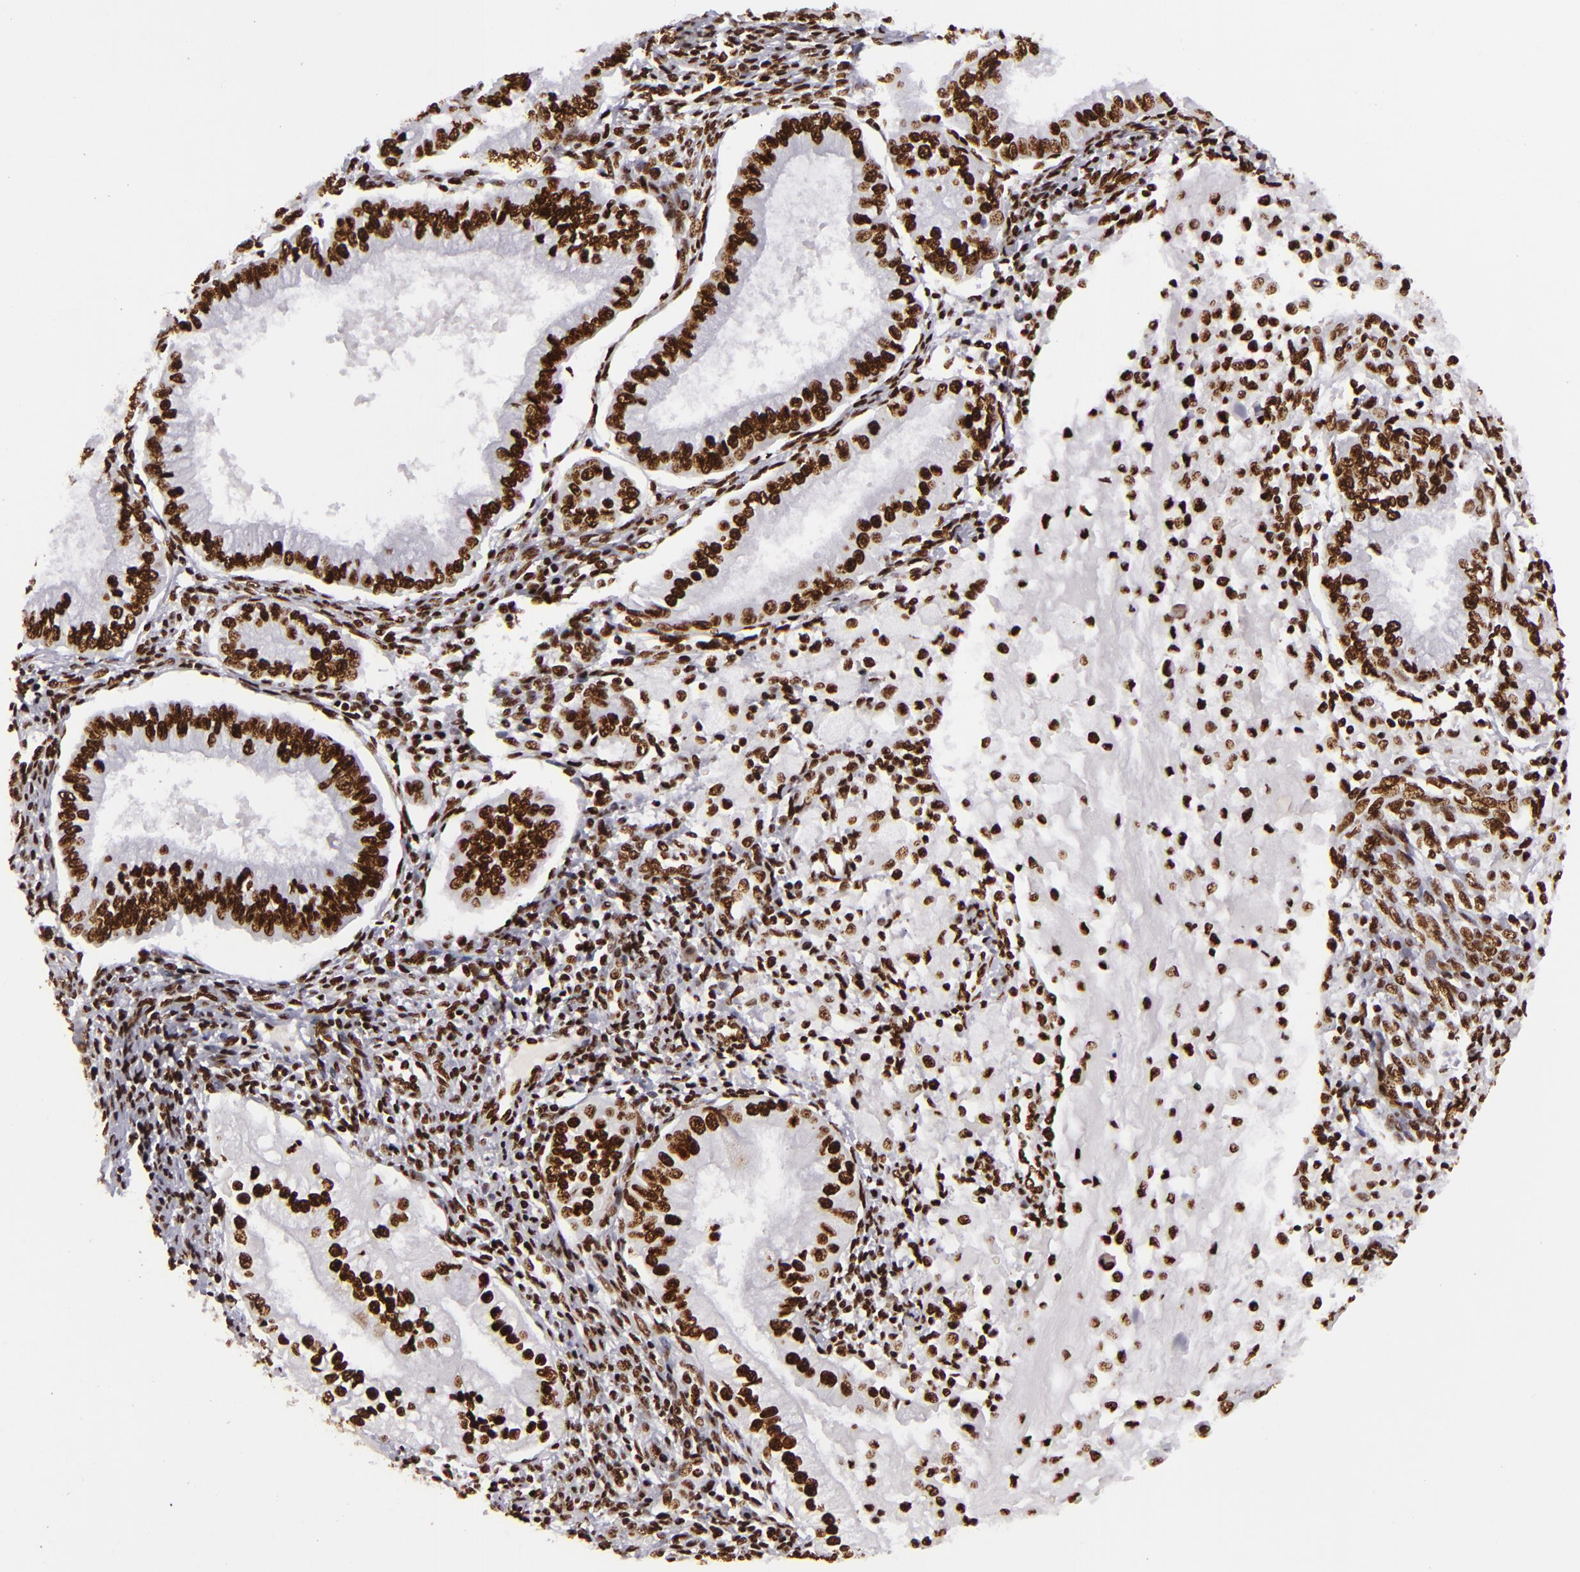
{"staining": {"intensity": "strong", "quantity": ">75%", "location": "nuclear"}, "tissue": "endometrial cancer", "cell_type": "Tumor cells", "image_type": "cancer", "snomed": [{"axis": "morphology", "description": "Adenocarcinoma, NOS"}, {"axis": "topography", "description": "Endometrium"}], "caption": "Adenocarcinoma (endometrial) stained with IHC demonstrates strong nuclear expression in about >75% of tumor cells. (IHC, brightfield microscopy, high magnification).", "gene": "SAFB", "patient": {"sex": "female", "age": 76}}